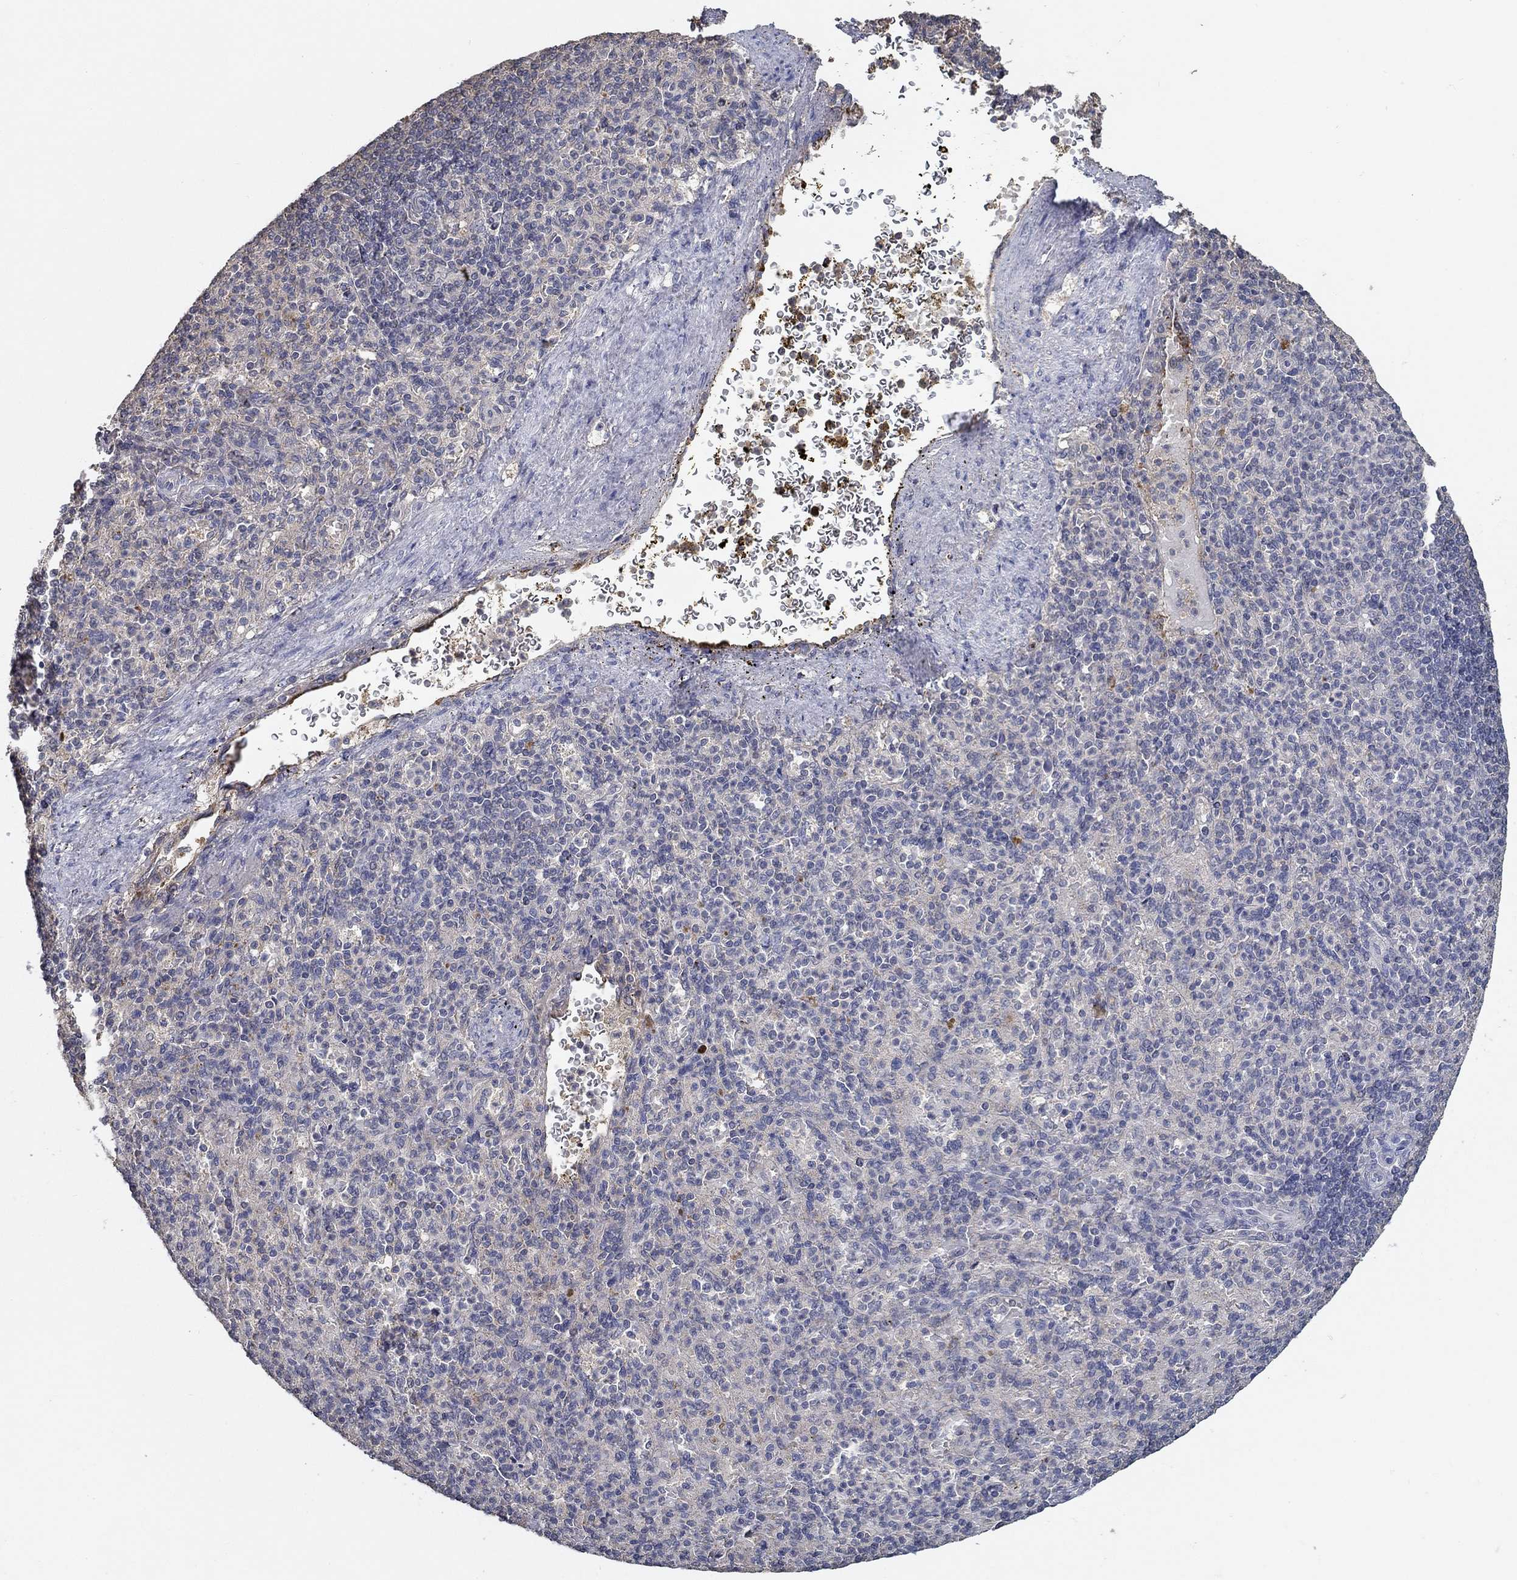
{"staining": {"intensity": "negative", "quantity": "none", "location": "none"}, "tissue": "spleen", "cell_type": "Cells in red pulp", "image_type": "normal", "snomed": [{"axis": "morphology", "description": "Normal tissue, NOS"}, {"axis": "topography", "description": "Spleen"}], "caption": "This is an immunohistochemistry (IHC) micrograph of unremarkable human spleen. There is no expression in cells in red pulp.", "gene": "IL10", "patient": {"sex": "female", "age": 74}}